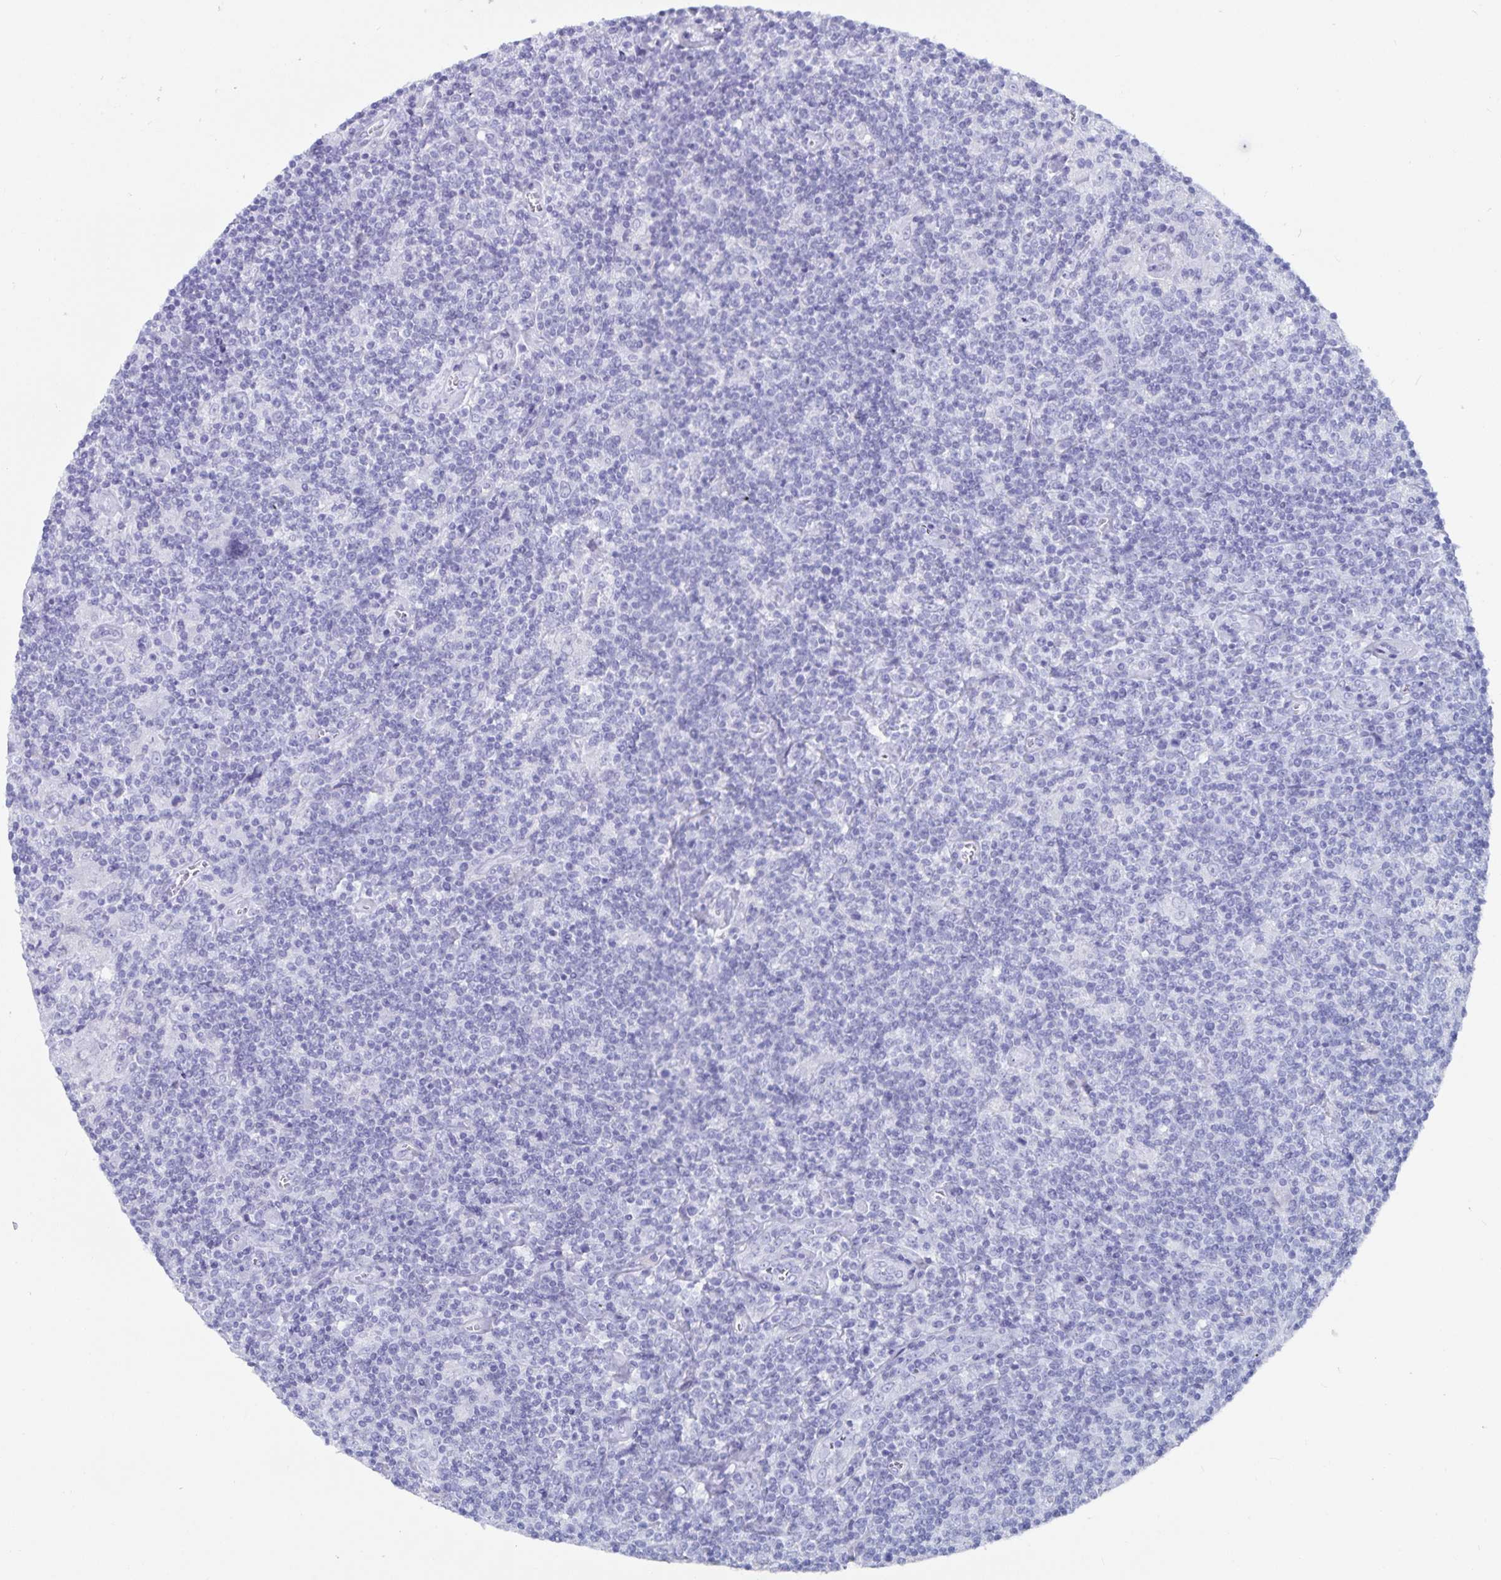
{"staining": {"intensity": "negative", "quantity": "none", "location": "none"}, "tissue": "lymphoma", "cell_type": "Tumor cells", "image_type": "cancer", "snomed": [{"axis": "morphology", "description": "Hodgkin's disease, NOS"}, {"axis": "topography", "description": "Lymph node"}], "caption": "A high-resolution image shows immunohistochemistry staining of lymphoma, which displays no significant positivity in tumor cells.", "gene": "GPR137", "patient": {"sex": "male", "age": 40}}